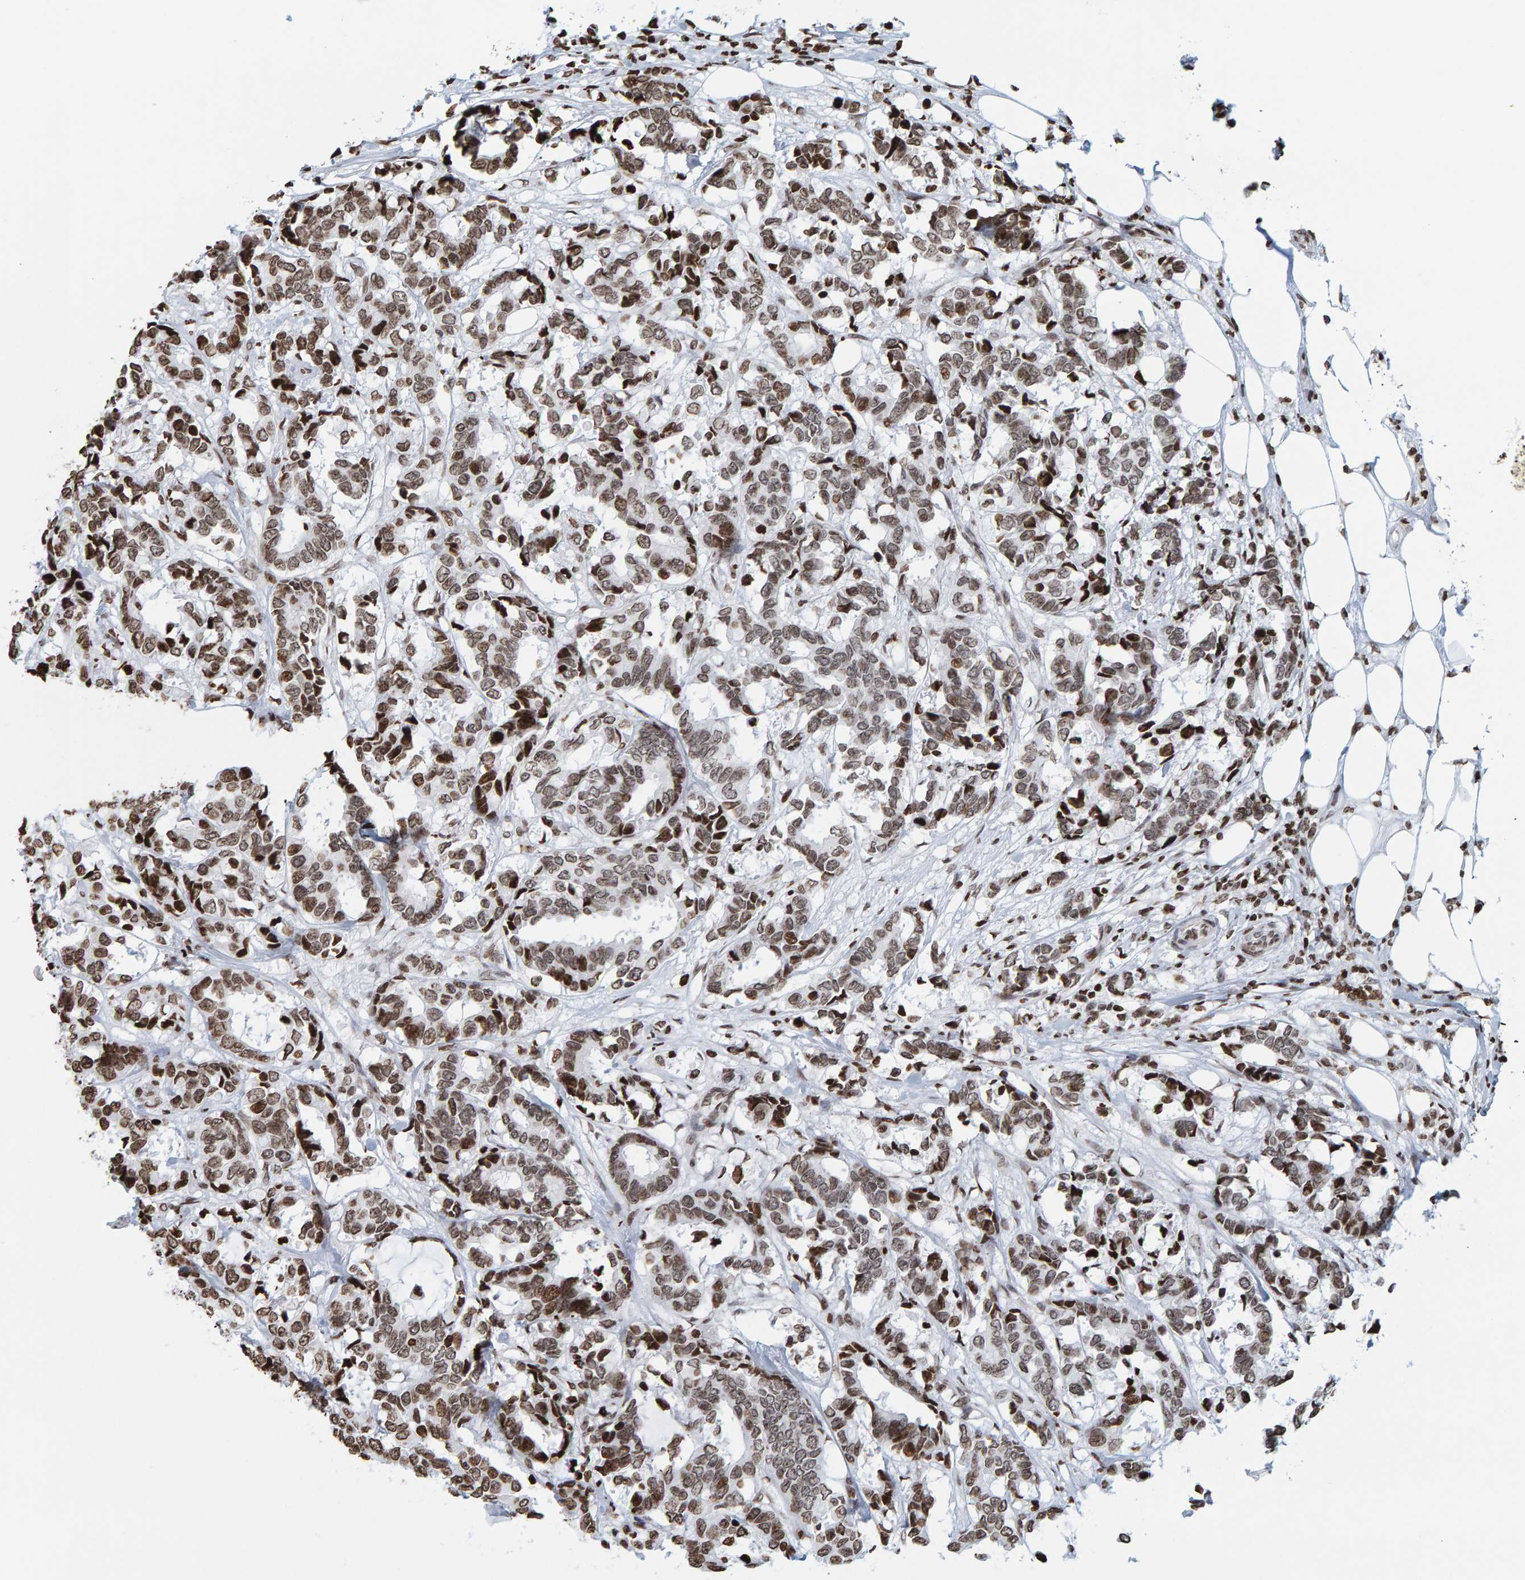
{"staining": {"intensity": "moderate", "quantity": ">75%", "location": "nuclear"}, "tissue": "breast cancer", "cell_type": "Tumor cells", "image_type": "cancer", "snomed": [{"axis": "morphology", "description": "Duct carcinoma"}, {"axis": "topography", "description": "Breast"}], "caption": "Protein staining of breast cancer (infiltrating ductal carcinoma) tissue exhibits moderate nuclear expression in approximately >75% of tumor cells.", "gene": "BRF2", "patient": {"sex": "female", "age": 87}}